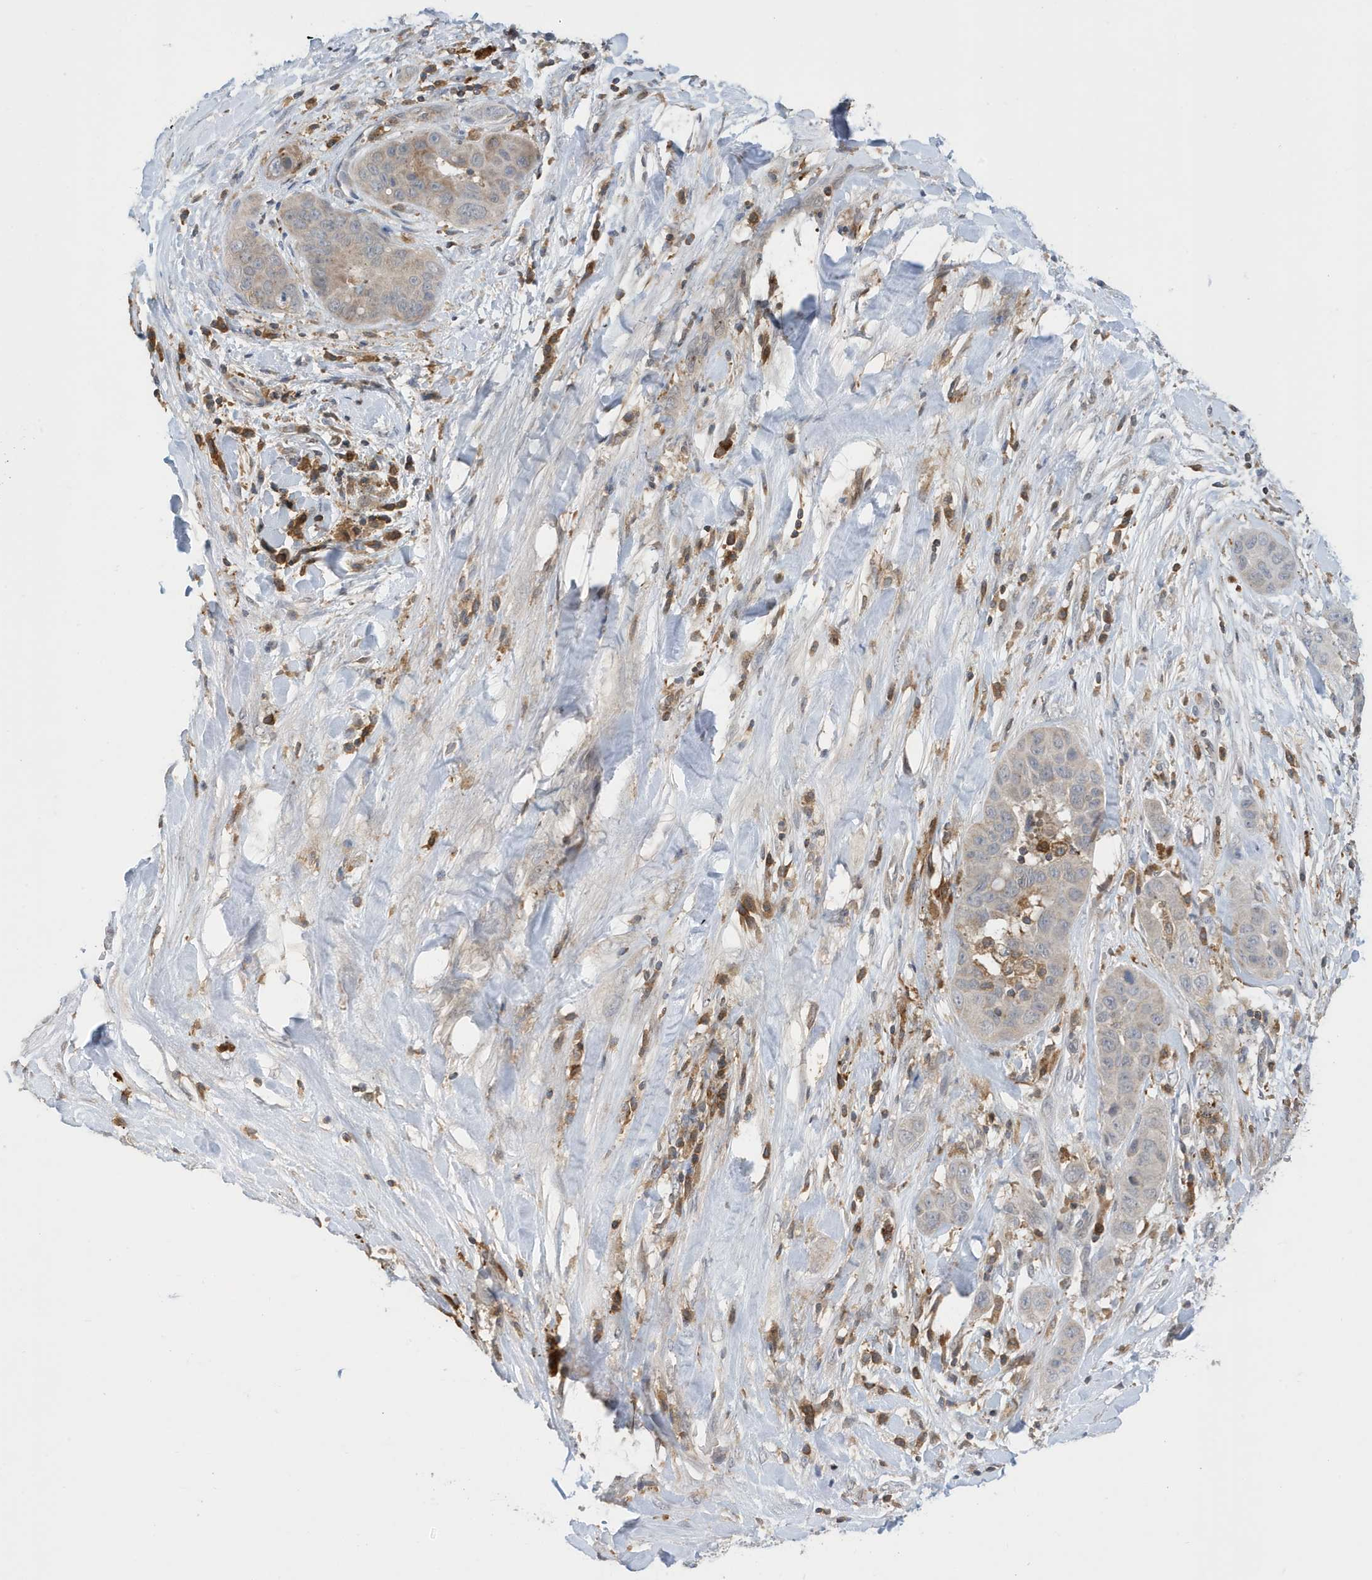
{"staining": {"intensity": "weak", "quantity": "<25%", "location": "cytoplasmic/membranous"}, "tissue": "liver cancer", "cell_type": "Tumor cells", "image_type": "cancer", "snomed": [{"axis": "morphology", "description": "Cholangiocarcinoma"}, {"axis": "topography", "description": "Liver"}], "caption": "High magnification brightfield microscopy of cholangiocarcinoma (liver) stained with DAB (3,3'-diaminobenzidine) (brown) and counterstained with hematoxylin (blue): tumor cells show no significant expression. Nuclei are stained in blue.", "gene": "NSUN3", "patient": {"sex": "female", "age": 52}}